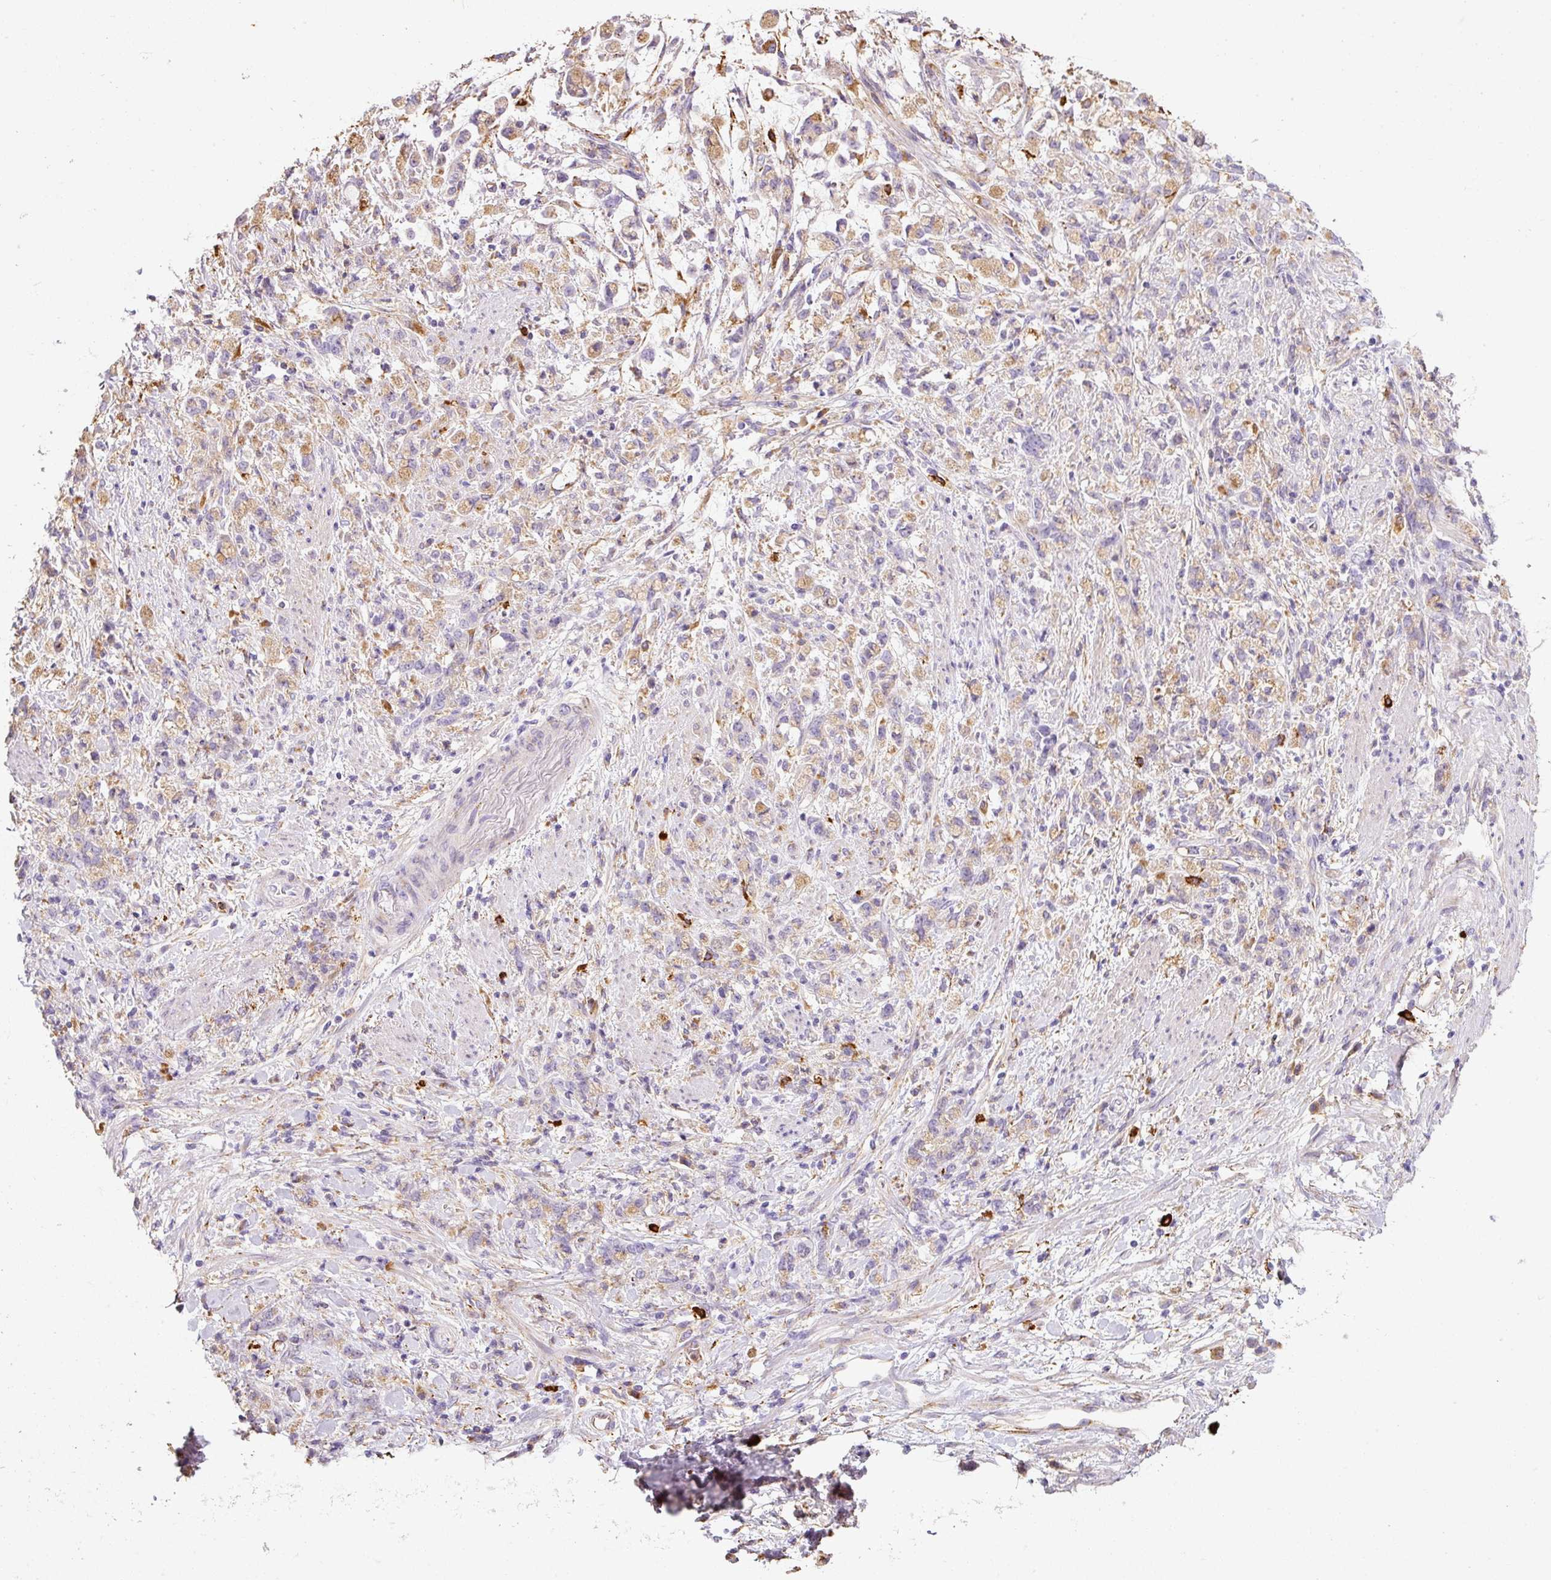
{"staining": {"intensity": "moderate", "quantity": "25%-75%", "location": "cytoplasmic/membranous"}, "tissue": "stomach cancer", "cell_type": "Tumor cells", "image_type": "cancer", "snomed": [{"axis": "morphology", "description": "Adenocarcinoma, NOS"}, {"axis": "topography", "description": "Stomach"}], "caption": "Immunohistochemistry (IHC) photomicrograph of neoplastic tissue: human stomach adenocarcinoma stained using immunohistochemistry (IHC) displays medium levels of moderate protein expression localized specifically in the cytoplasmic/membranous of tumor cells, appearing as a cytoplasmic/membranous brown color.", "gene": "TMC8", "patient": {"sex": "female", "age": 60}}